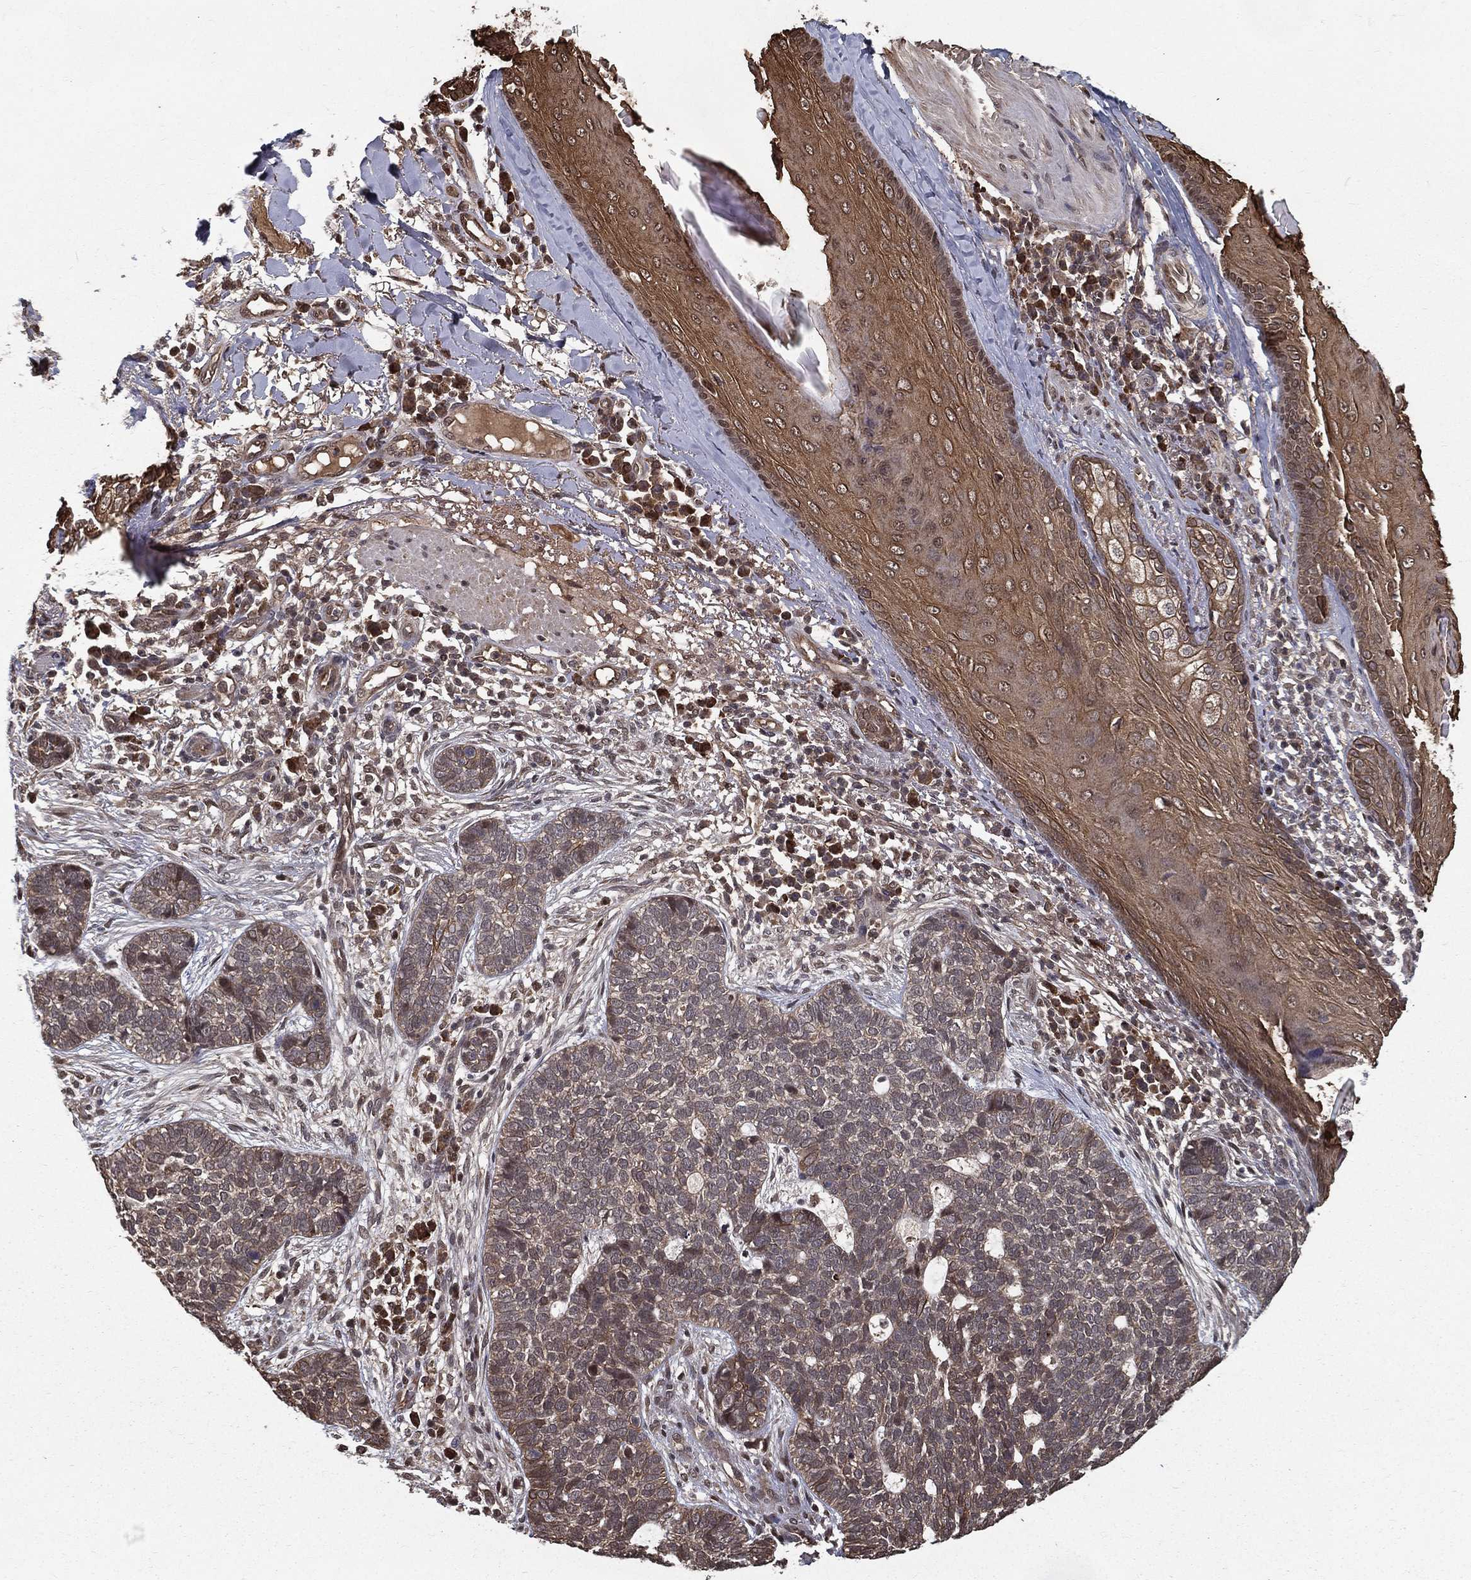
{"staining": {"intensity": "moderate", "quantity": "<25%", "location": "cytoplasmic/membranous"}, "tissue": "skin cancer", "cell_type": "Tumor cells", "image_type": "cancer", "snomed": [{"axis": "morphology", "description": "Squamous cell carcinoma, NOS"}, {"axis": "topography", "description": "Skin"}], "caption": "IHC image of squamous cell carcinoma (skin) stained for a protein (brown), which demonstrates low levels of moderate cytoplasmic/membranous positivity in approximately <25% of tumor cells.", "gene": "SLC6A6", "patient": {"sex": "male", "age": 88}}